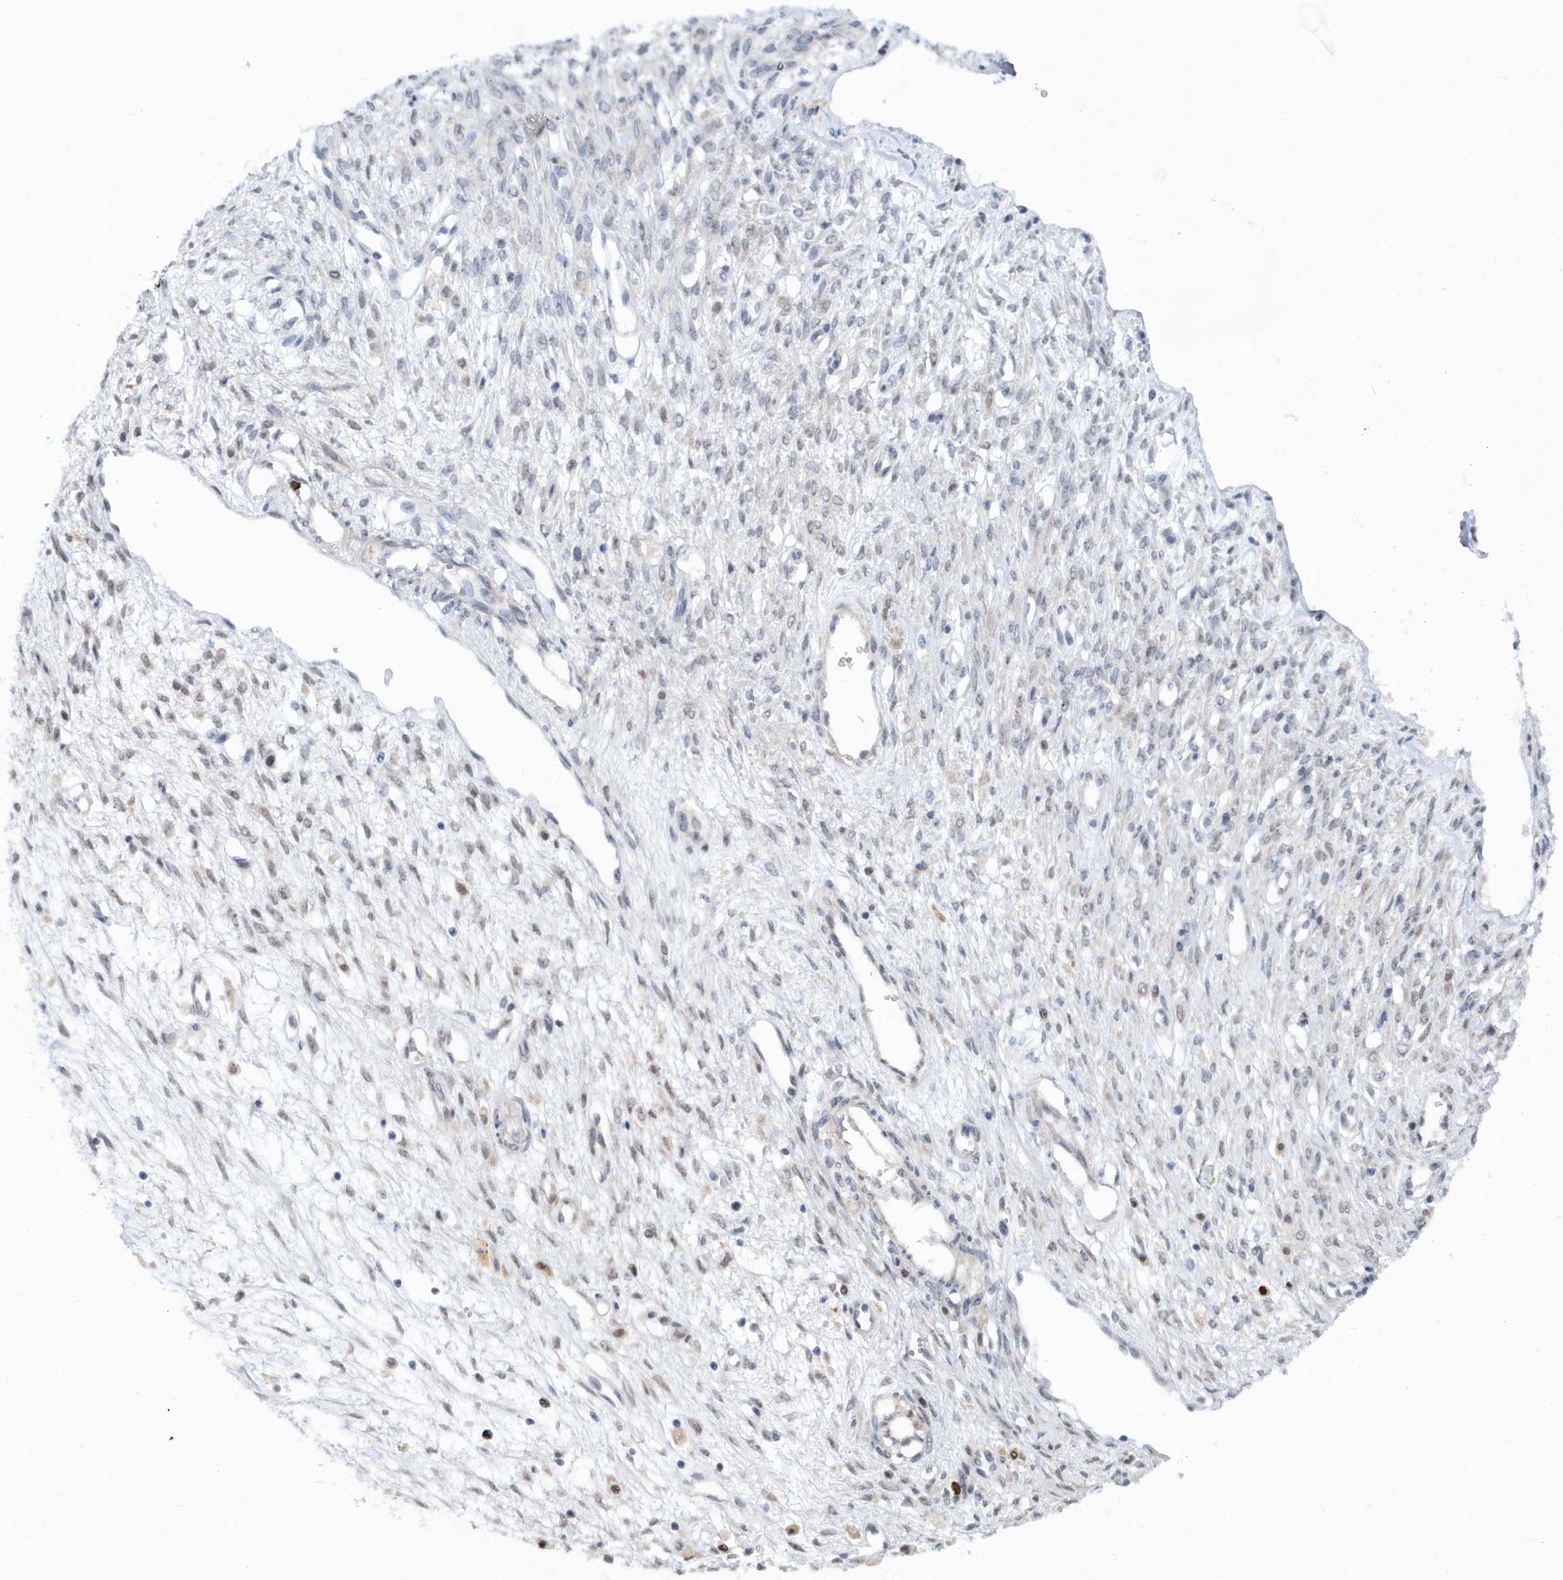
{"staining": {"intensity": "moderate", "quantity": "25%-75%", "location": "cytoplasmic/membranous"}, "tissue": "ovarian cancer", "cell_type": "Tumor cells", "image_type": "cancer", "snomed": [{"axis": "morphology", "description": "Cystadenocarcinoma, mucinous, NOS"}, {"axis": "topography", "description": "Ovary"}], "caption": "This is an image of IHC staining of ovarian cancer, which shows moderate positivity in the cytoplasmic/membranous of tumor cells.", "gene": "ASCL4", "patient": {"sex": "female", "age": 73}}